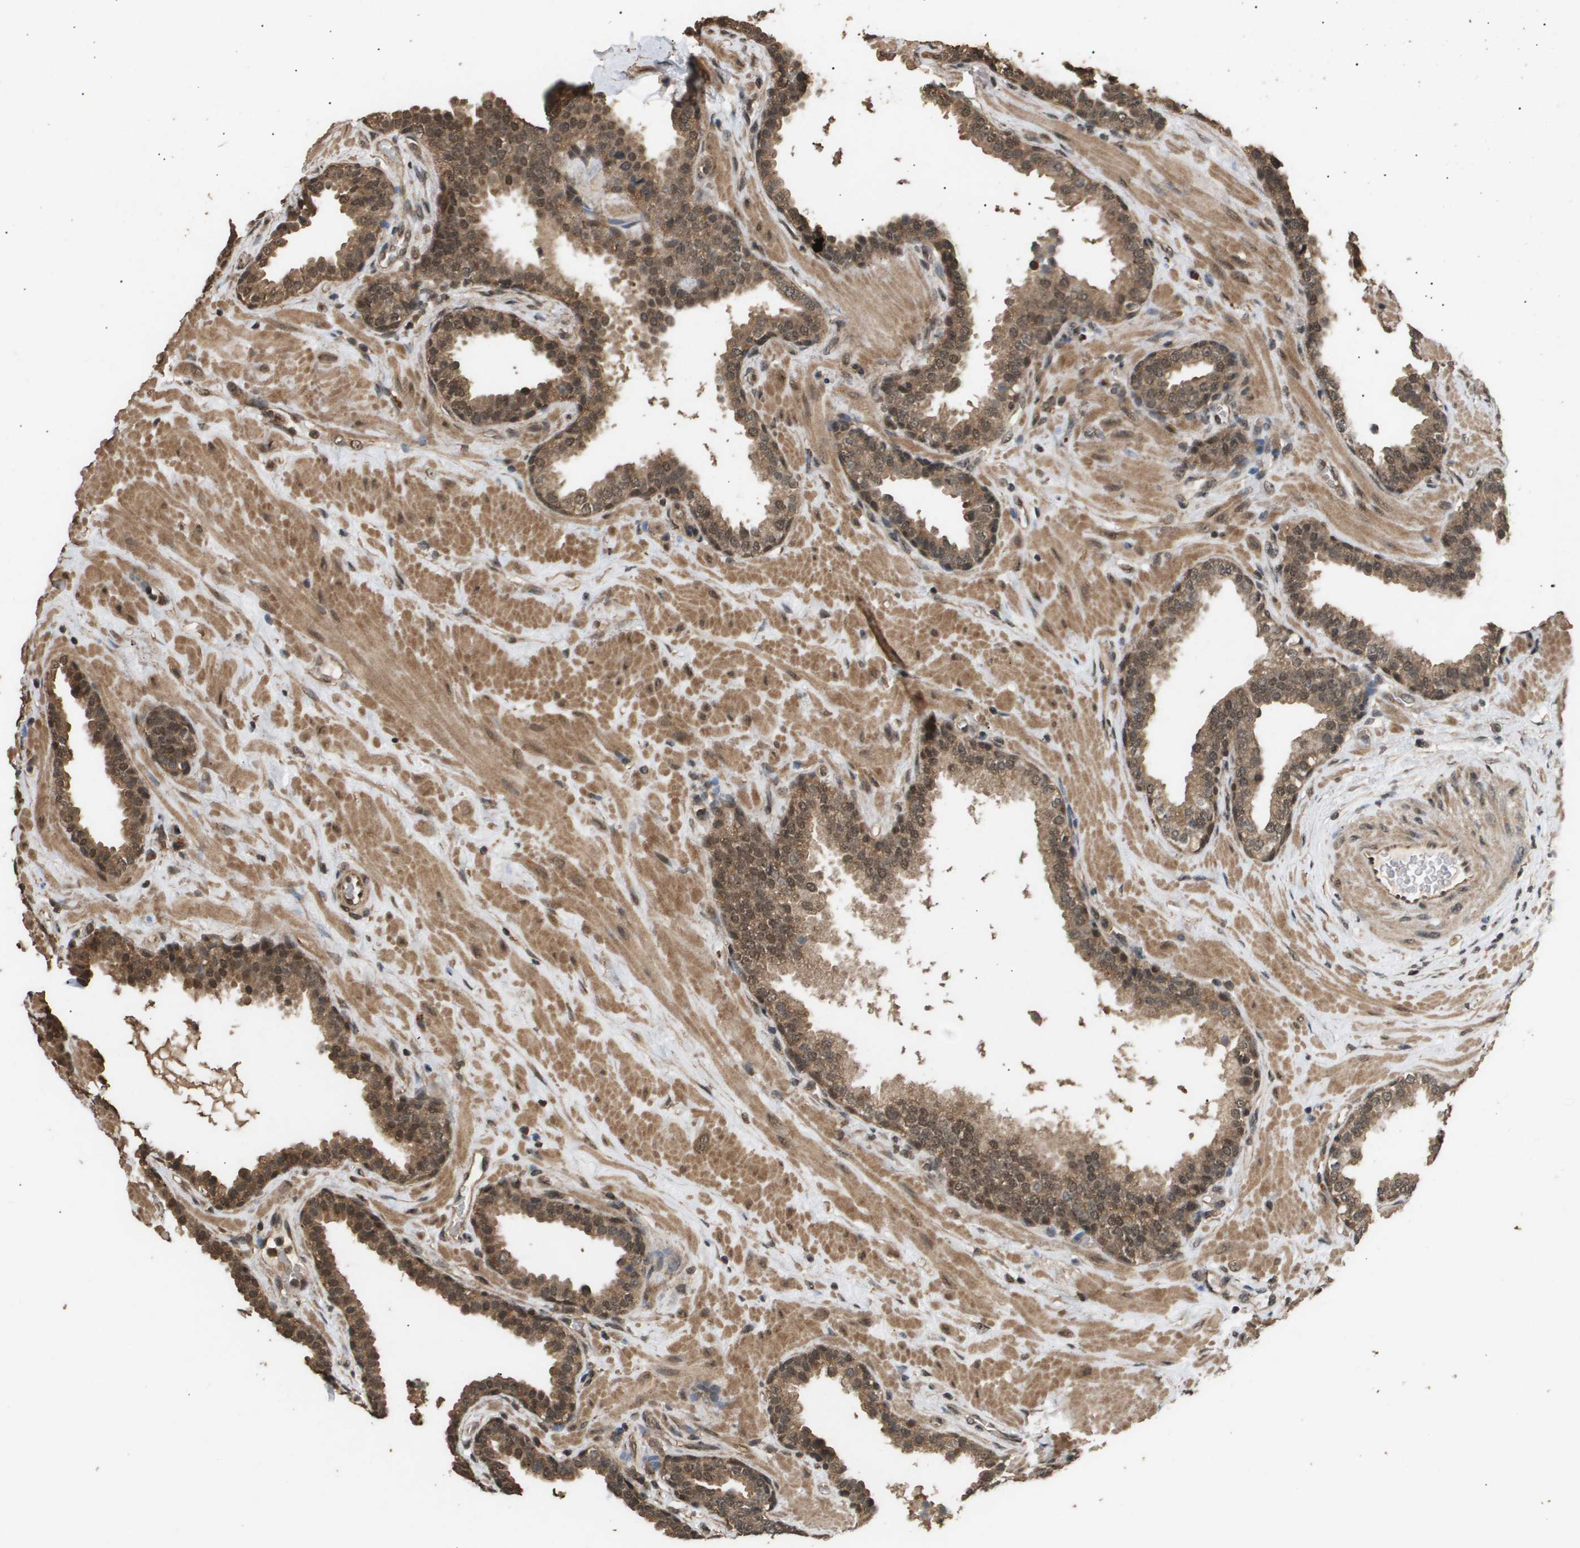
{"staining": {"intensity": "moderate", "quantity": ">75%", "location": "cytoplasmic/membranous"}, "tissue": "prostate", "cell_type": "Glandular cells", "image_type": "normal", "snomed": [{"axis": "morphology", "description": "Normal tissue, NOS"}, {"axis": "topography", "description": "Prostate"}], "caption": "This image displays immunohistochemistry (IHC) staining of benign prostate, with medium moderate cytoplasmic/membranous staining in approximately >75% of glandular cells.", "gene": "ING1", "patient": {"sex": "male", "age": 51}}